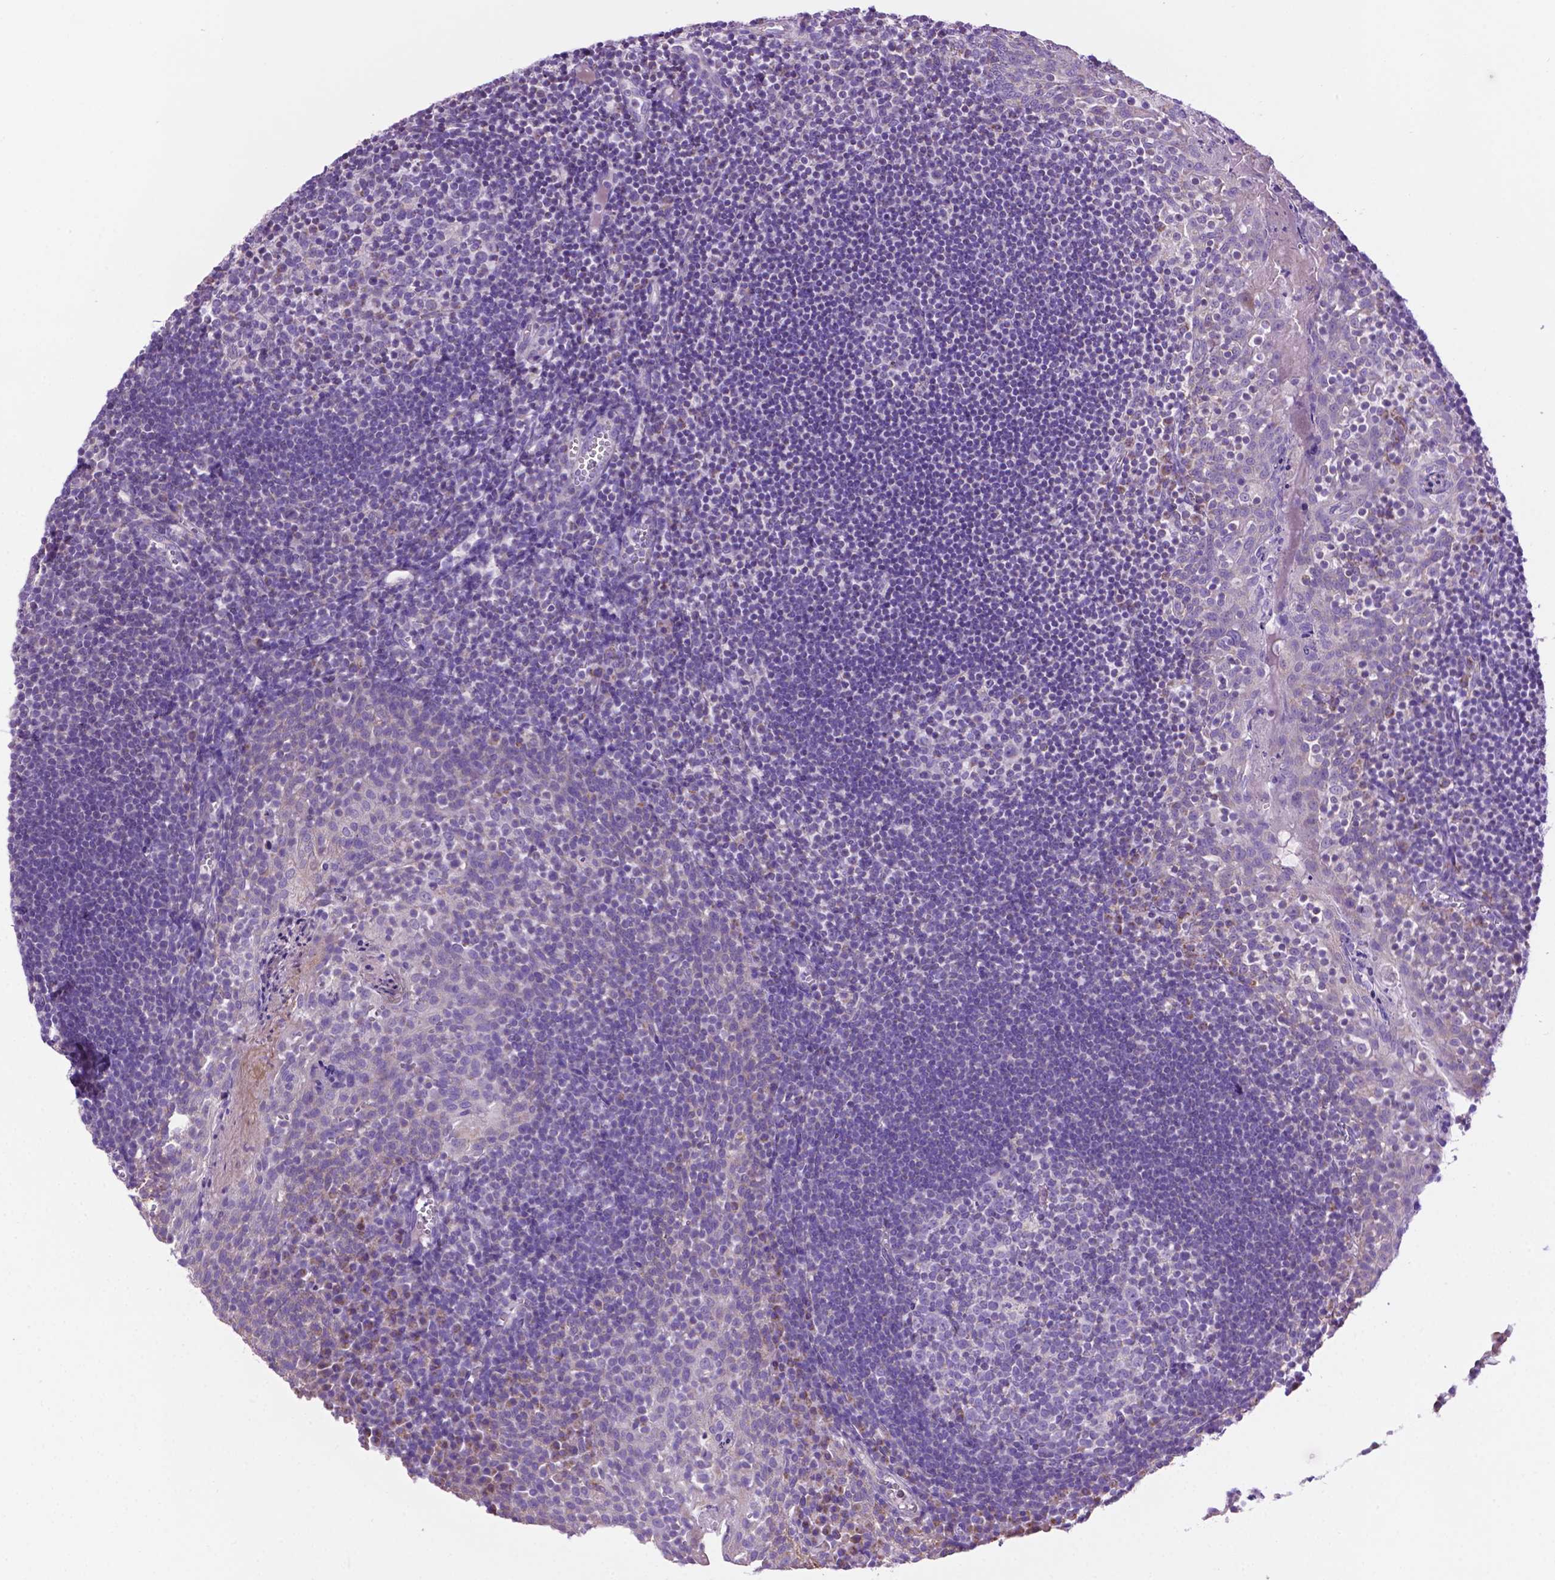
{"staining": {"intensity": "weak", "quantity": "<25%", "location": "cytoplasmic/membranous"}, "tissue": "lymph node", "cell_type": "Germinal center cells", "image_type": "normal", "snomed": [{"axis": "morphology", "description": "Normal tissue, NOS"}, {"axis": "topography", "description": "Lymph node"}], "caption": "Micrograph shows no significant protein staining in germinal center cells of normal lymph node. Nuclei are stained in blue.", "gene": "PHYHIP", "patient": {"sex": "female", "age": 21}}